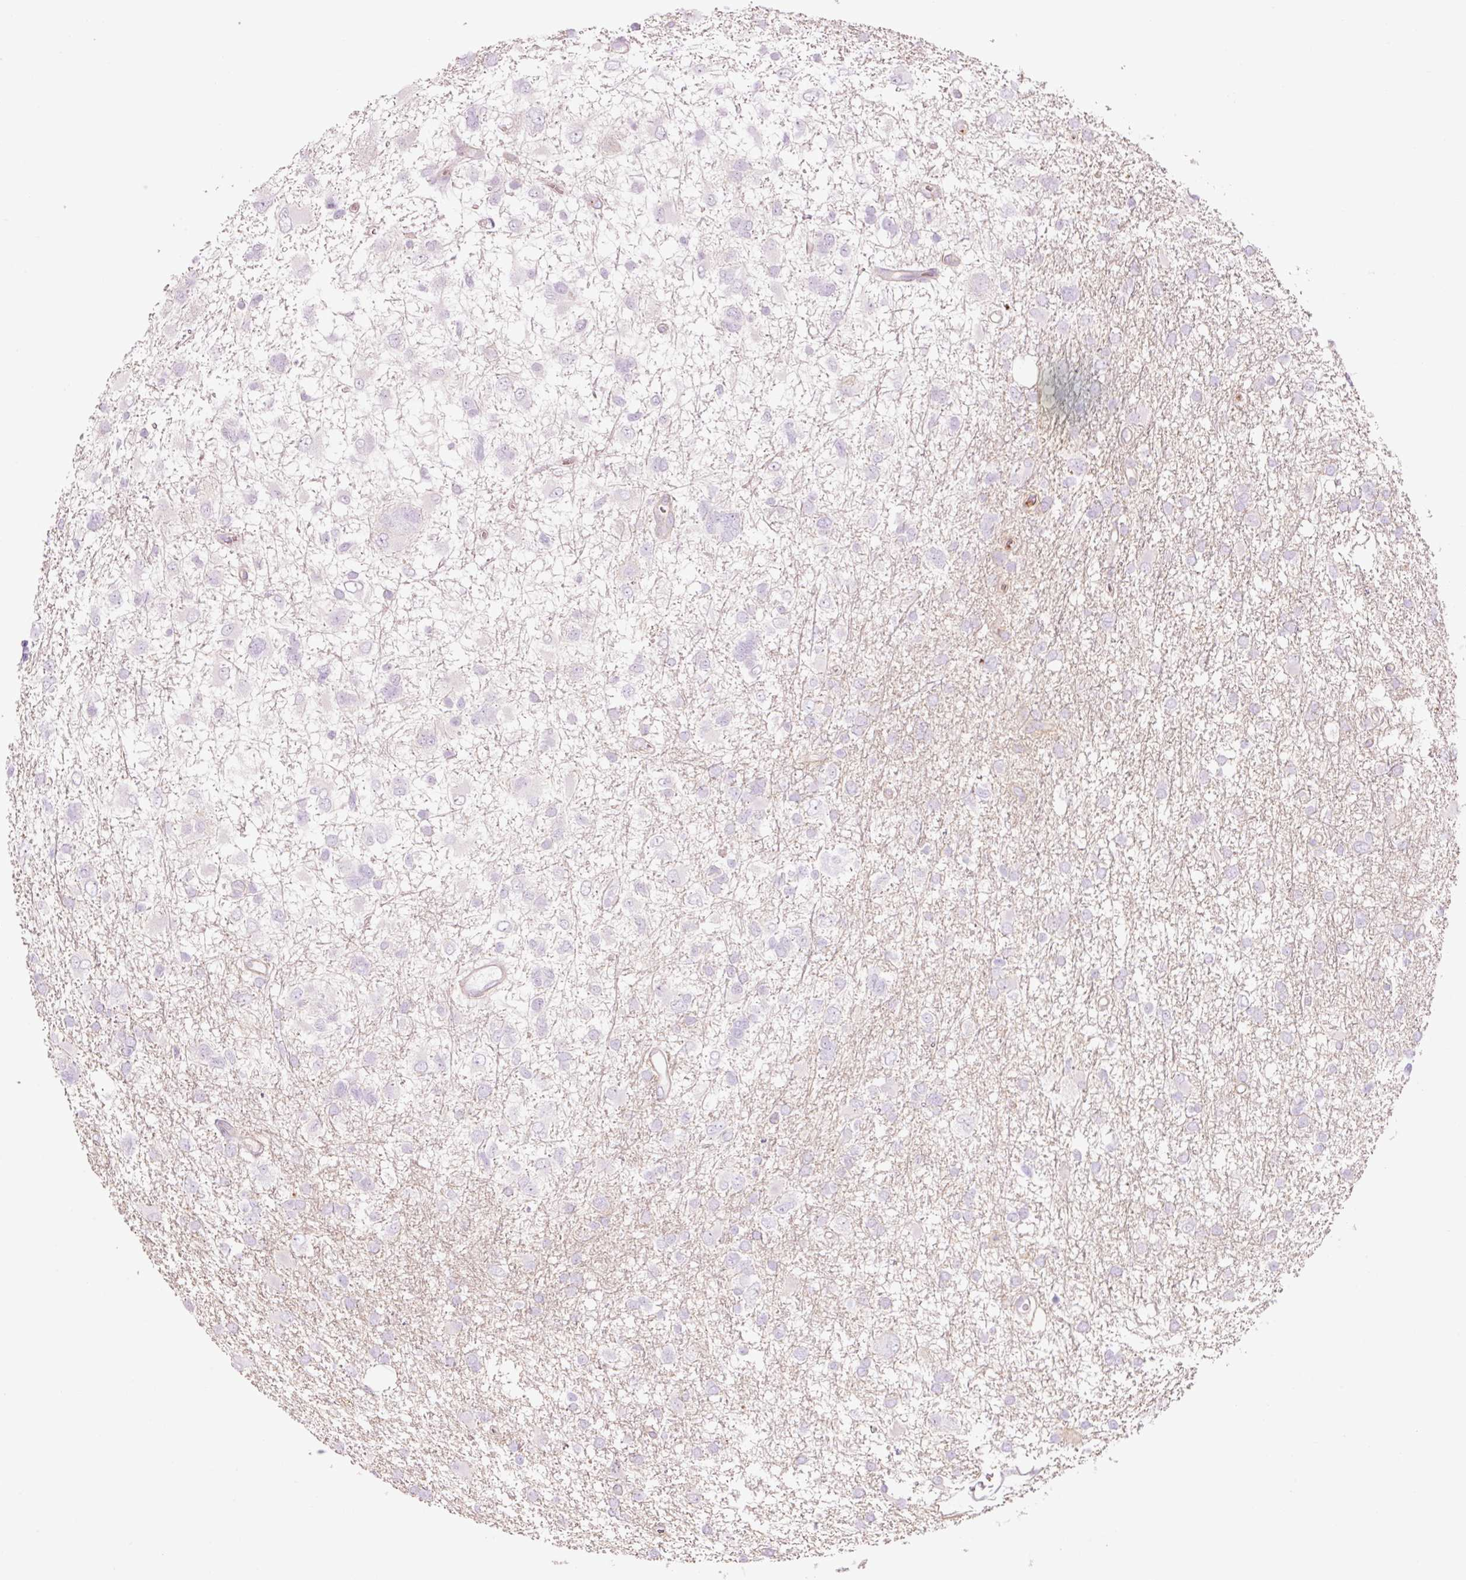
{"staining": {"intensity": "negative", "quantity": "none", "location": "none"}, "tissue": "glioma", "cell_type": "Tumor cells", "image_type": "cancer", "snomed": [{"axis": "morphology", "description": "Glioma, malignant, High grade"}, {"axis": "topography", "description": "Brain"}], "caption": "The micrograph demonstrates no significant staining in tumor cells of malignant high-grade glioma.", "gene": "HSPA4L", "patient": {"sex": "male", "age": 61}}